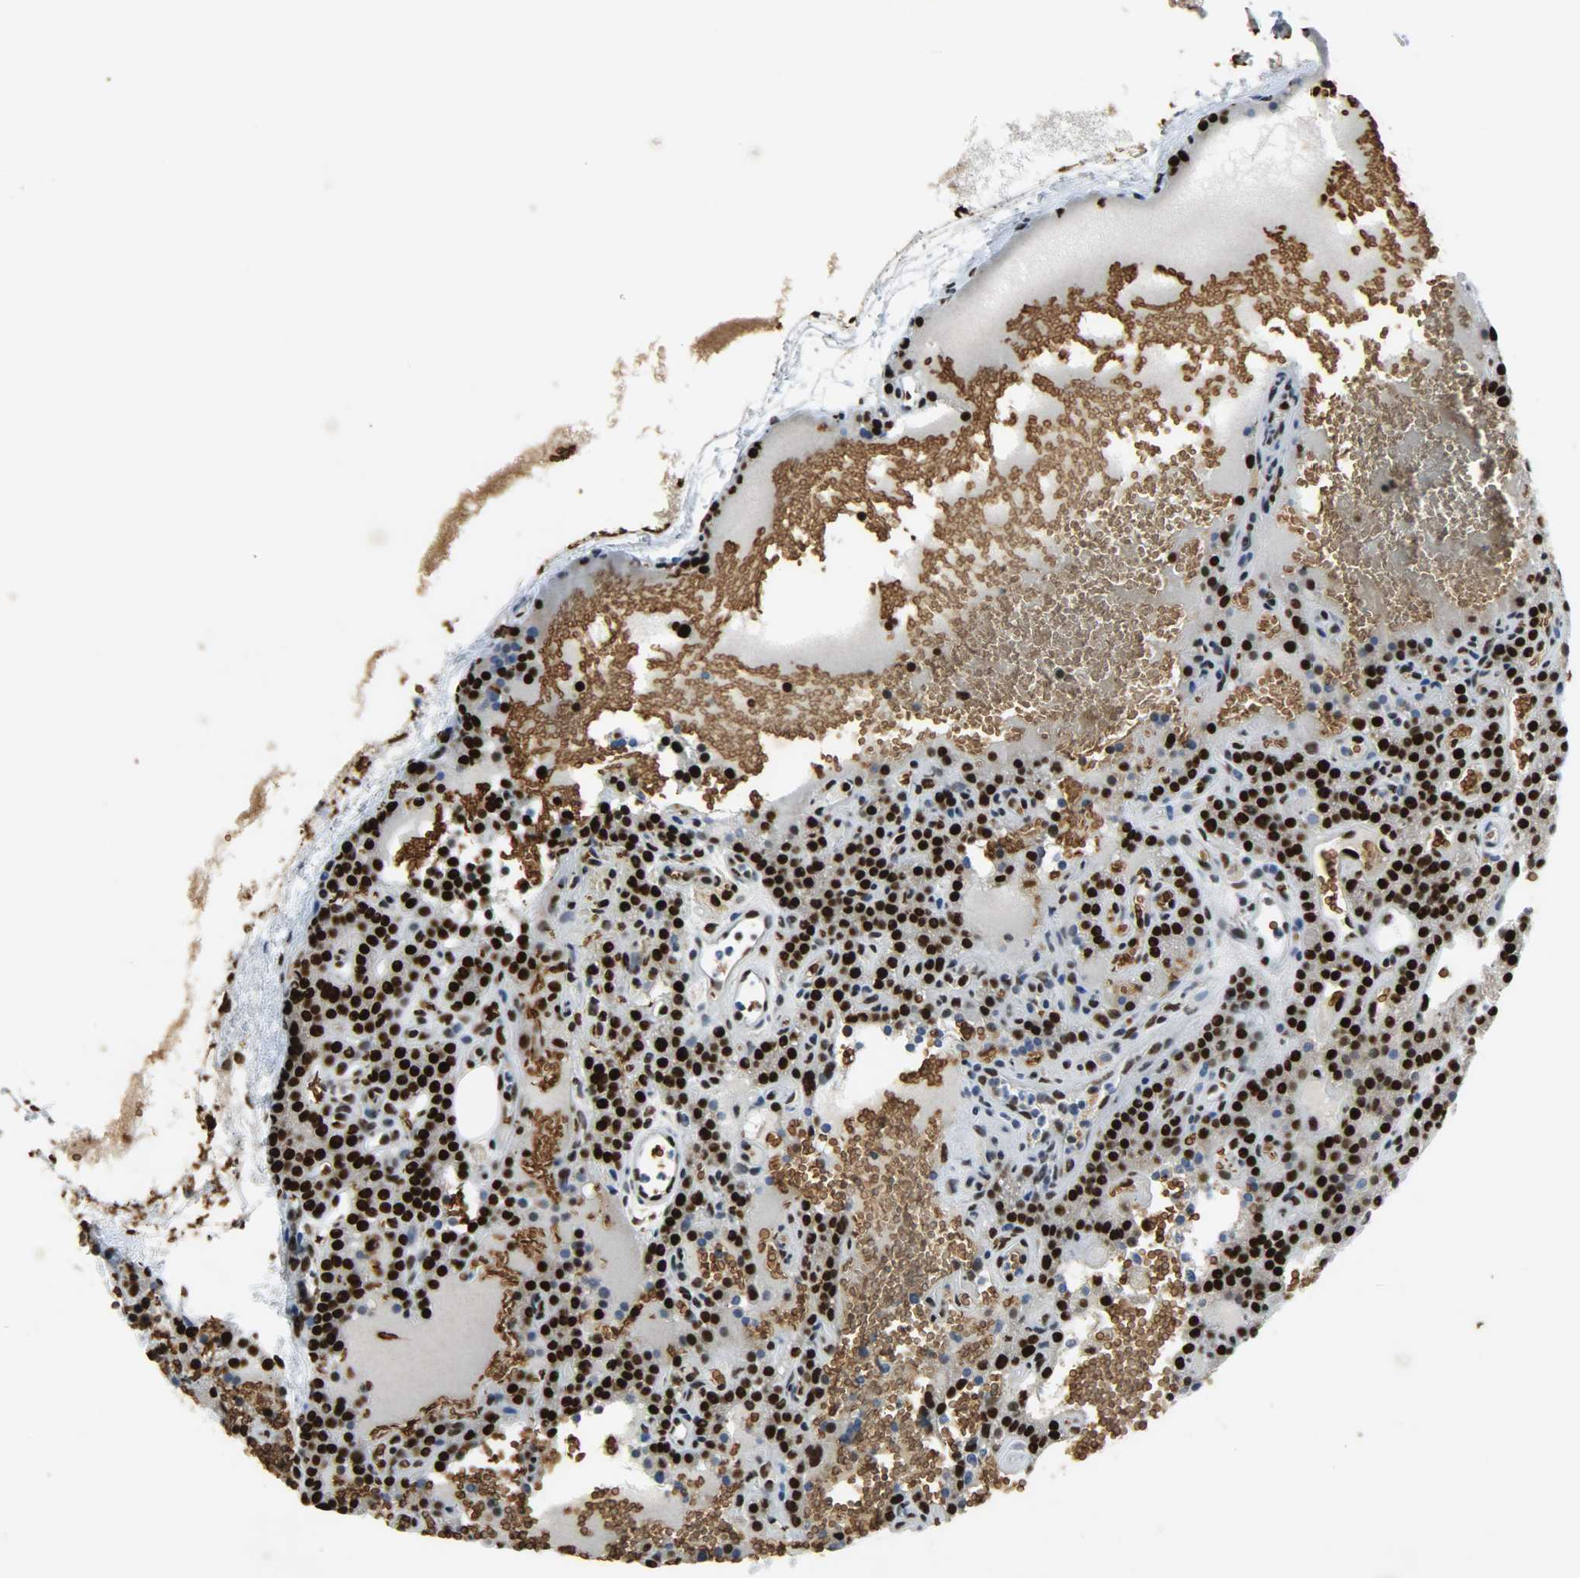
{"staining": {"intensity": "strong", "quantity": ">75%", "location": "nuclear"}, "tissue": "parathyroid gland", "cell_type": "Glandular cells", "image_type": "normal", "snomed": [{"axis": "morphology", "description": "Normal tissue, NOS"}, {"axis": "topography", "description": "Parathyroid gland"}], "caption": "A brown stain labels strong nuclear expression of a protein in glandular cells of unremarkable parathyroid gland.", "gene": "SNAI1", "patient": {"sex": "male", "age": 25}}